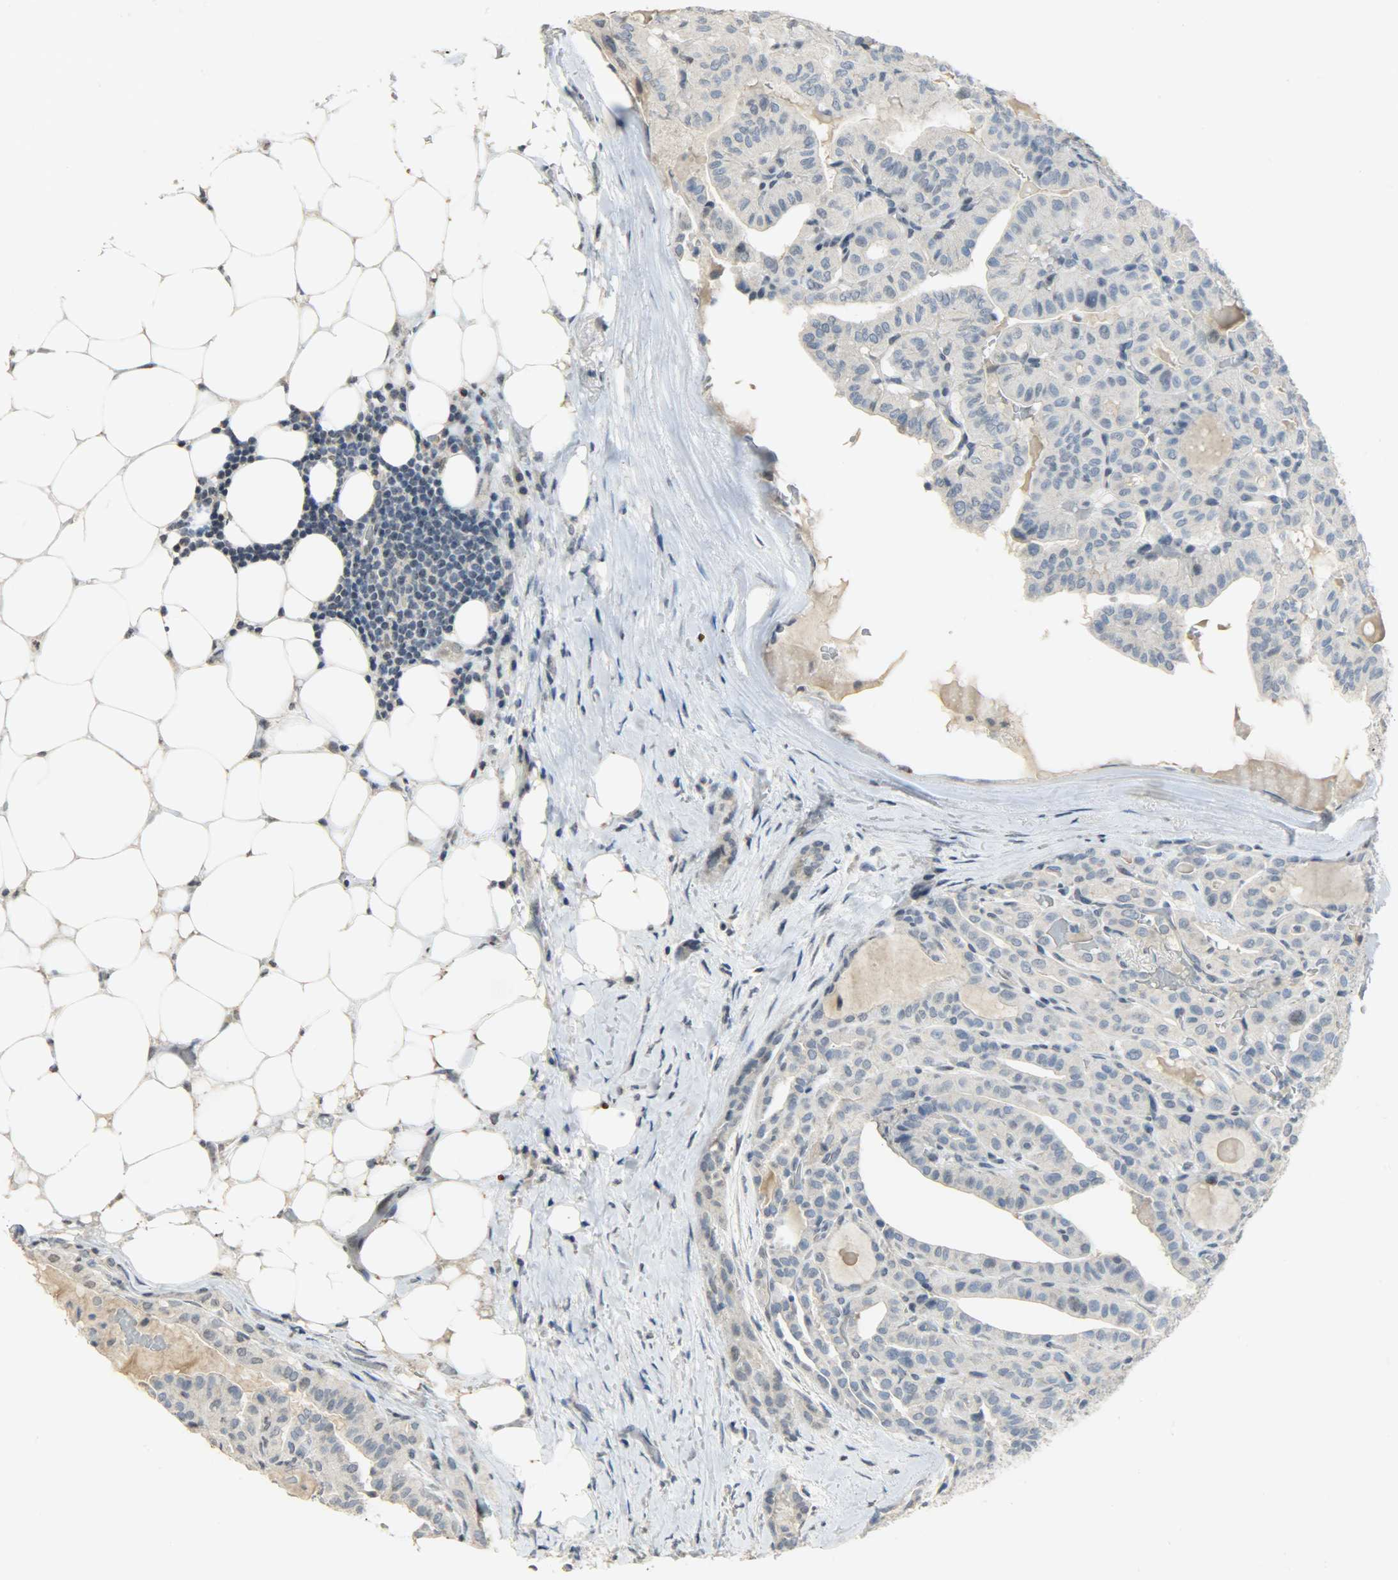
{"staining": {"intensity": "negative", "quantity": "none", "location": "none"}, "tissue": "thyroid cancer", "cell_type": "Tumor cells", "image_type": "cancer", "snomed": [{"axis": "morphology", "description": "Papillary adenocarcinoma, NOS"}, {"axis": "topography", "description": "Thyroid gland"}], "caption": "DAB (3,3'-diaminobenzidine) immunohistochemical staining of human papillary adenocarcinoma (thyroid) demonstrates no significant staining in tumor cells.", "gene": "DNAJB6", "patient": {"sex": "male", "age": 77}}